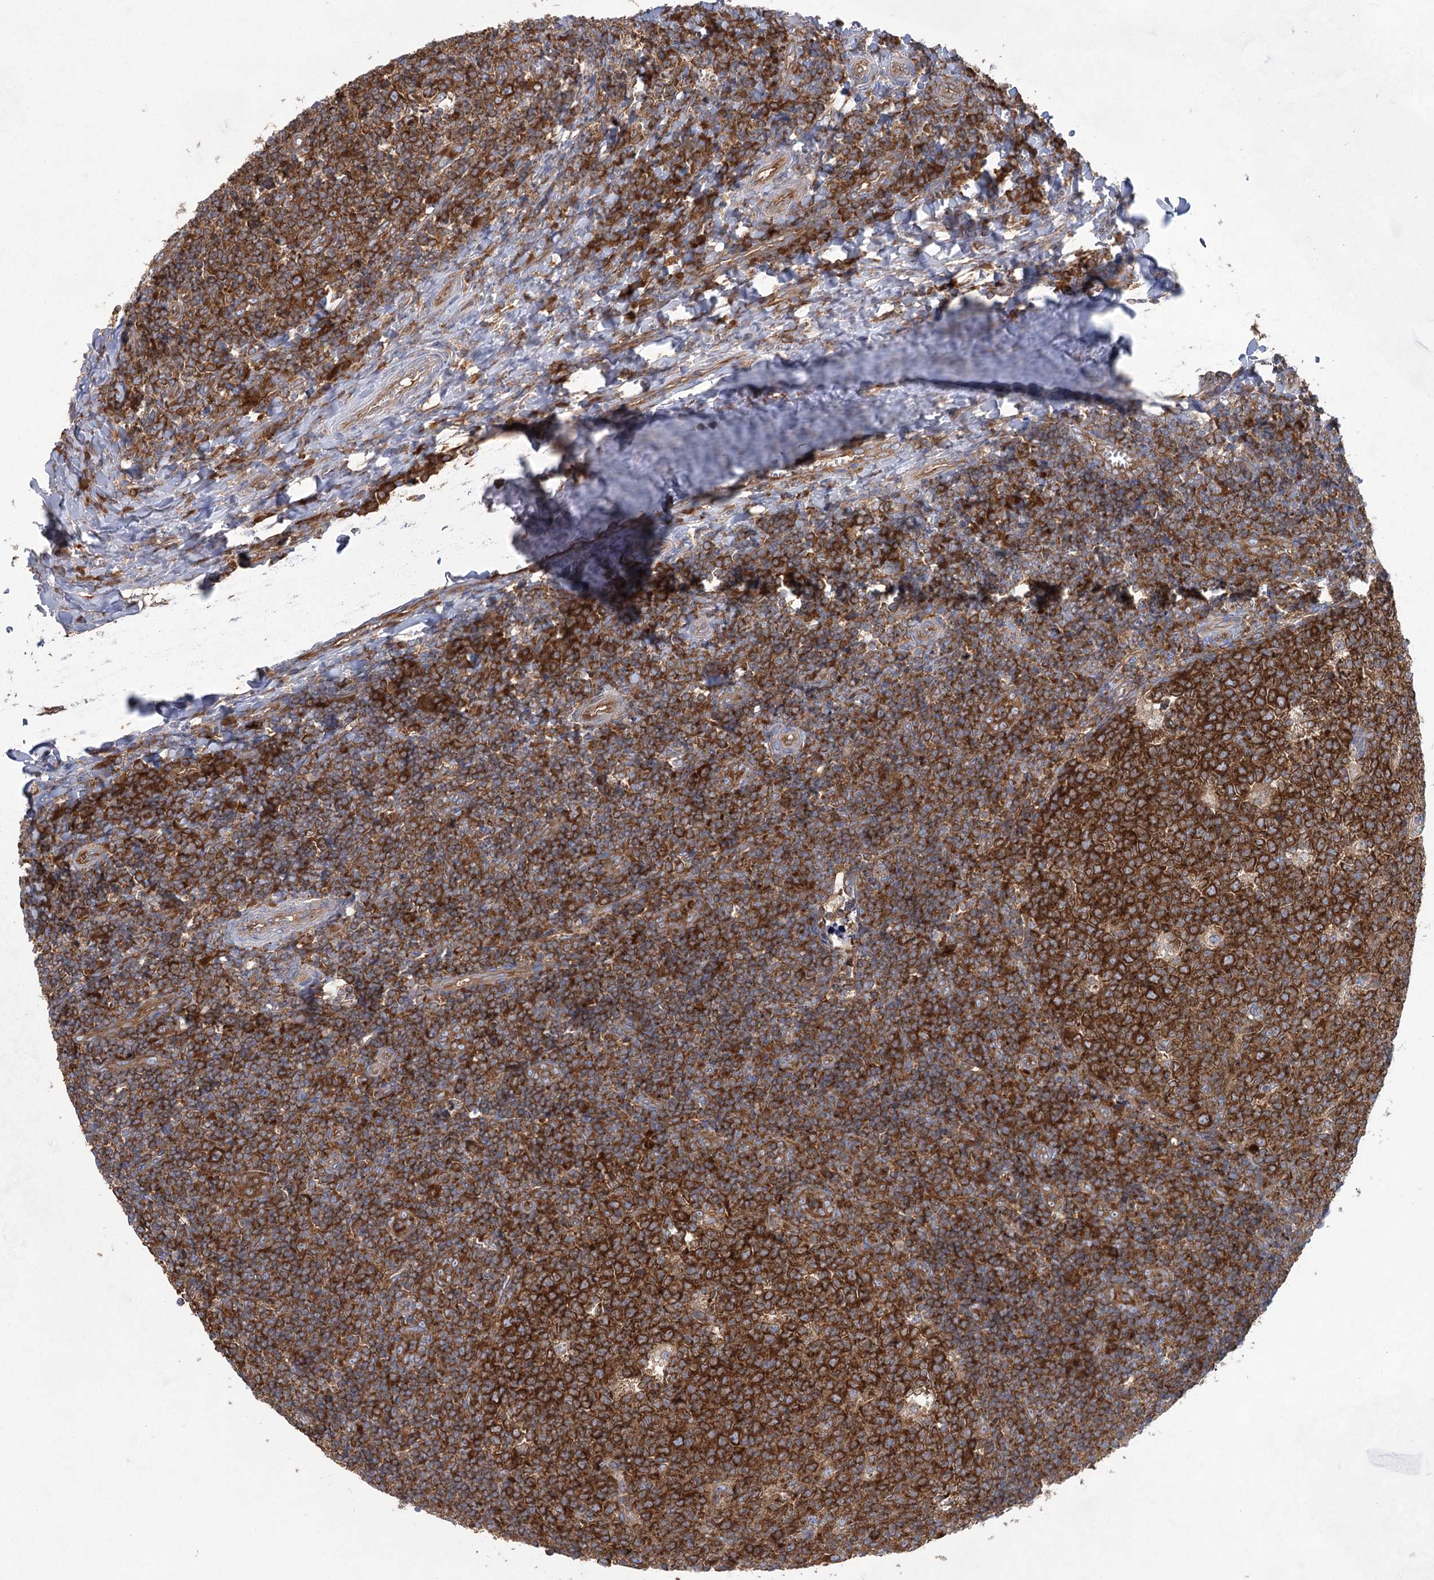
{"staining": {"intensity": "strong", "quantity": ">75%", "location": "cytoplasmic/membranous"}, "tissue": "tonsil", "cell_type": "Germinal center cells", "image_type": "normal", "snomed": [{"axis": "morphology", "description": "Normal tissue, NOS"}, {"axis": "topography", "description": "Tonsil"}], "caption": "This is an image of IHC staining of unremarkable tonsil, which shows strong positivity in the cytoplasmic/membranous of germinal center cells.", "gene": "EIF3A", "patient": {"sex": "female", "age": 19}}